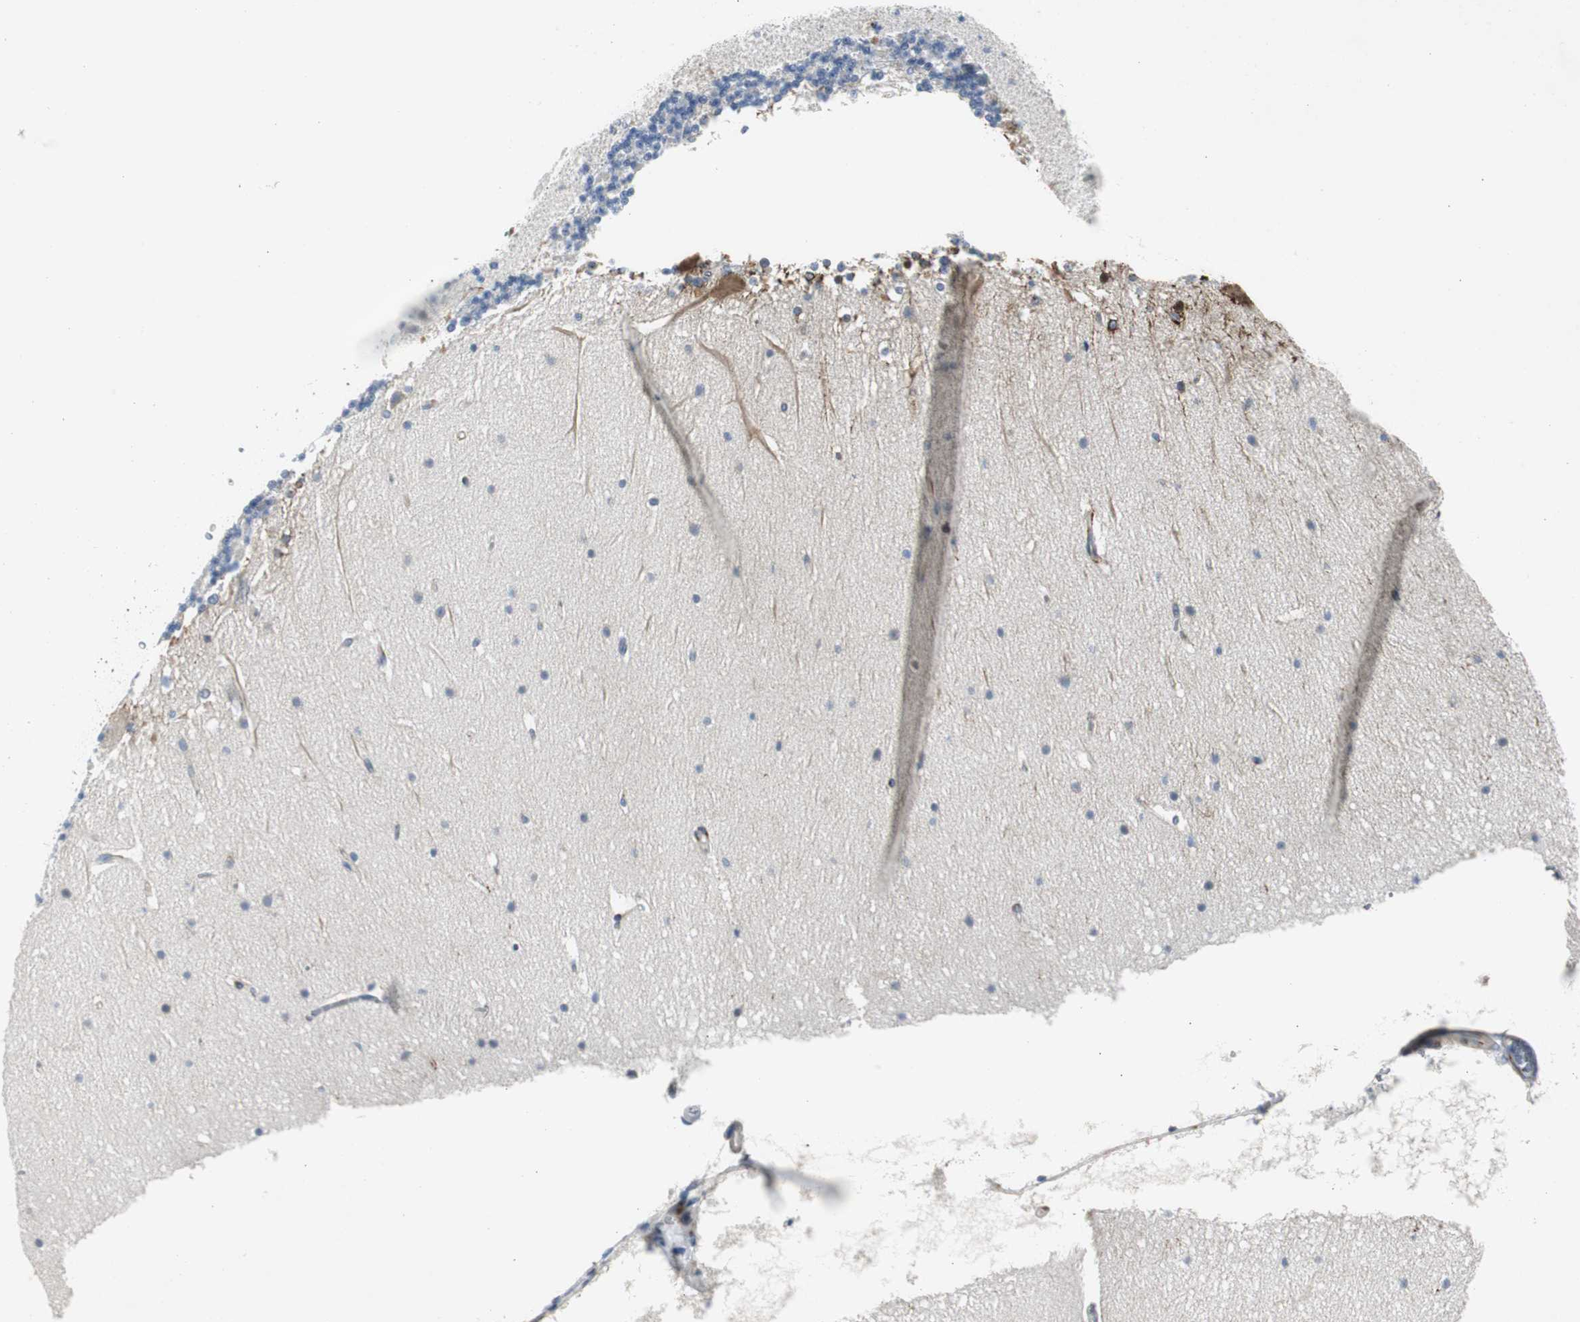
{"staining": {"intensity": "negative", "quantity": "none", "location": "none"}, "tissue": "cerebellum", "cell_type": "Cells in granular layer", "image_type": "normal", "snomed": [{"axis": "morphology", "description": "Normal tissue, NOS"}, {"axis": "topography", "description": "Cerebellum"}], "caption": "A high-resolution micrograph shows immunohistochemistry staining of unremarkable cerebellum, which displays no significant staining in cells in granular layer.", "gene": "BBC3", "patient": {"sex": "female", "age": 19}}